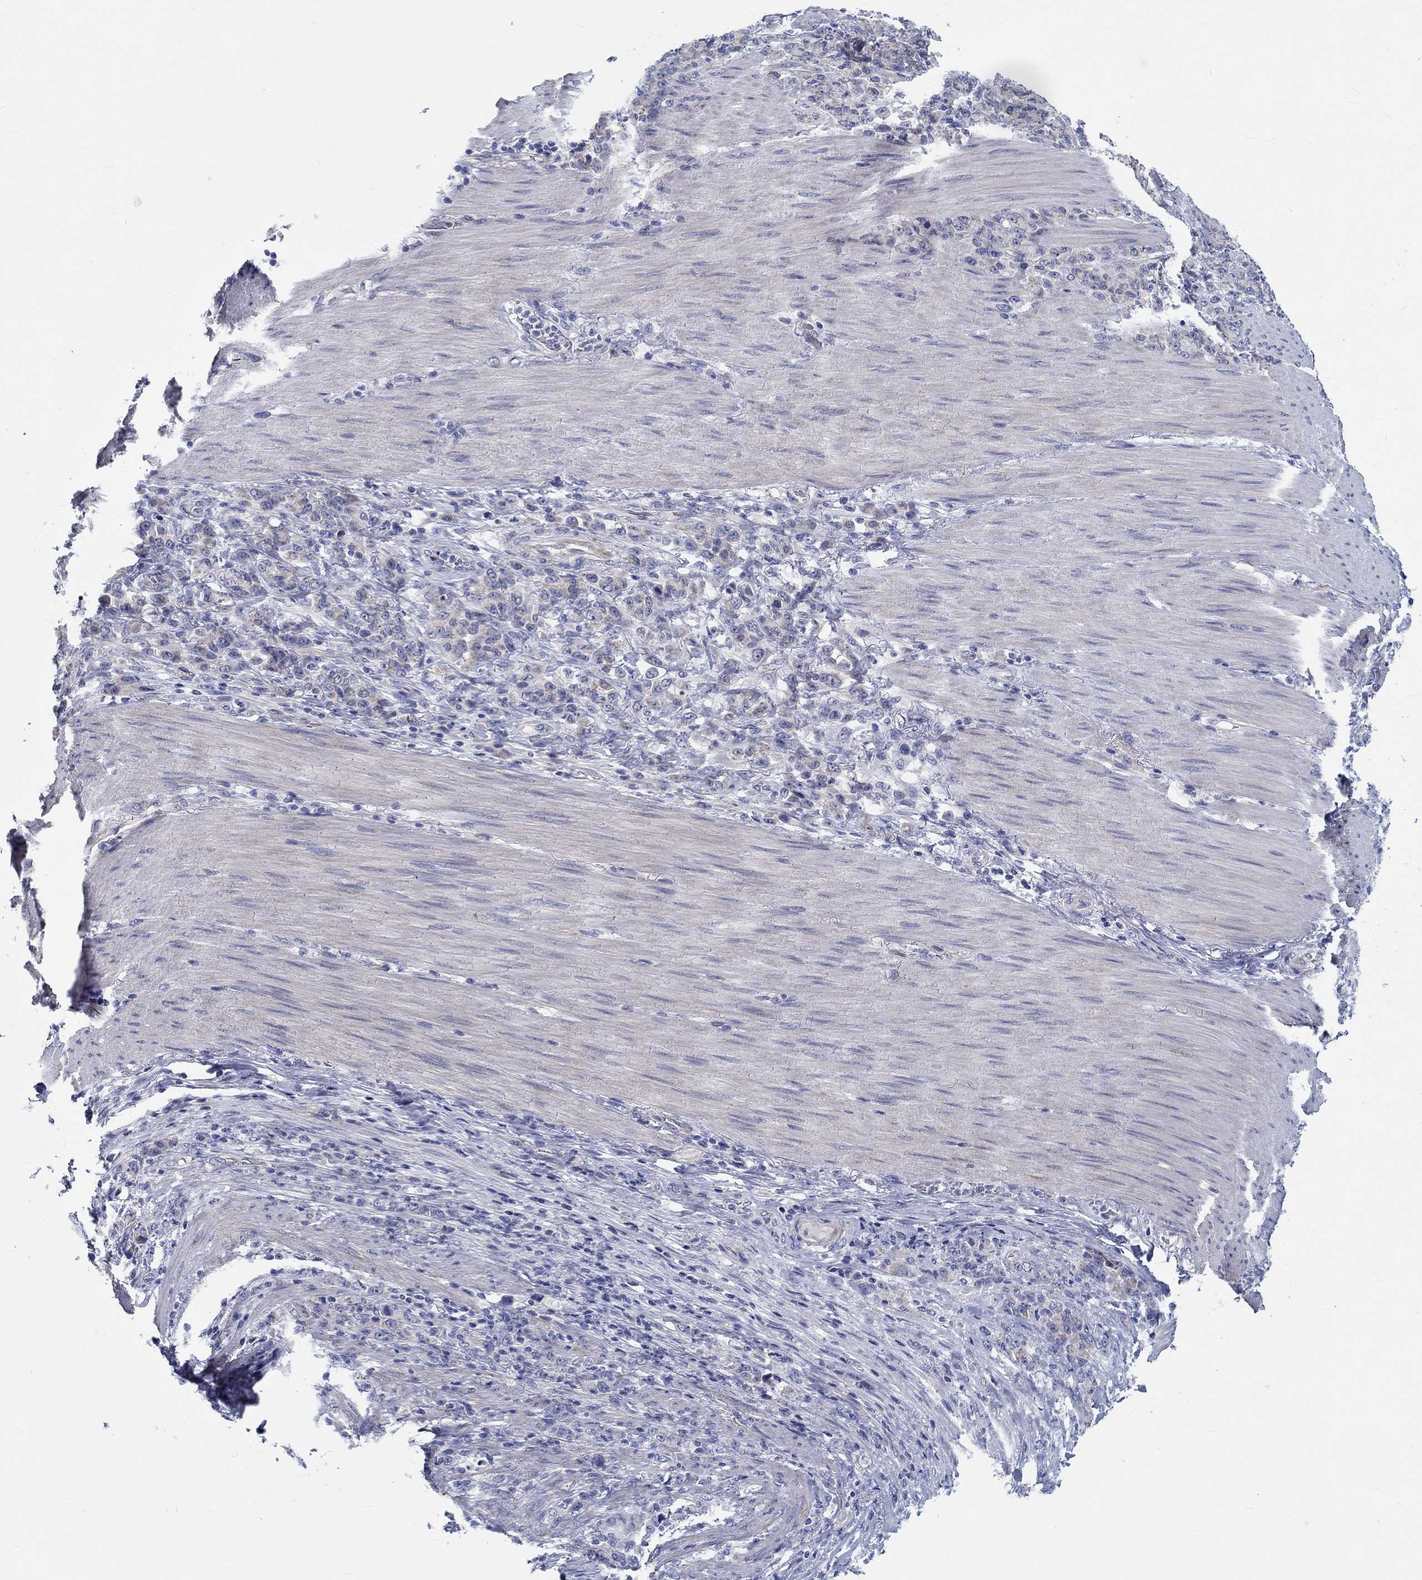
{"staining": {"intensity": "weak", "quantity": ">75%", "location": "cytoplasmic/membranous"}, "tissue": "stomach cancer", "cell_type": "Tumor cells", "image_type": "cancer", "snomed": [{"axis": "morphology", "description": "Normal tissue, NOS"}, {"axis": "morphology", "description": "Adenocarcinoma, NOS"}, {"axis": "topography", "description": "Stomach"}], "caption": "Protein analysis of stomach cancer (adenocarcinoma) tissue shows weak cytoplasmic/membranous expression in approximately >75% of tumor cells.", "gene": "MYBPC1", "patient": {"sex": "female", "age": 79}}